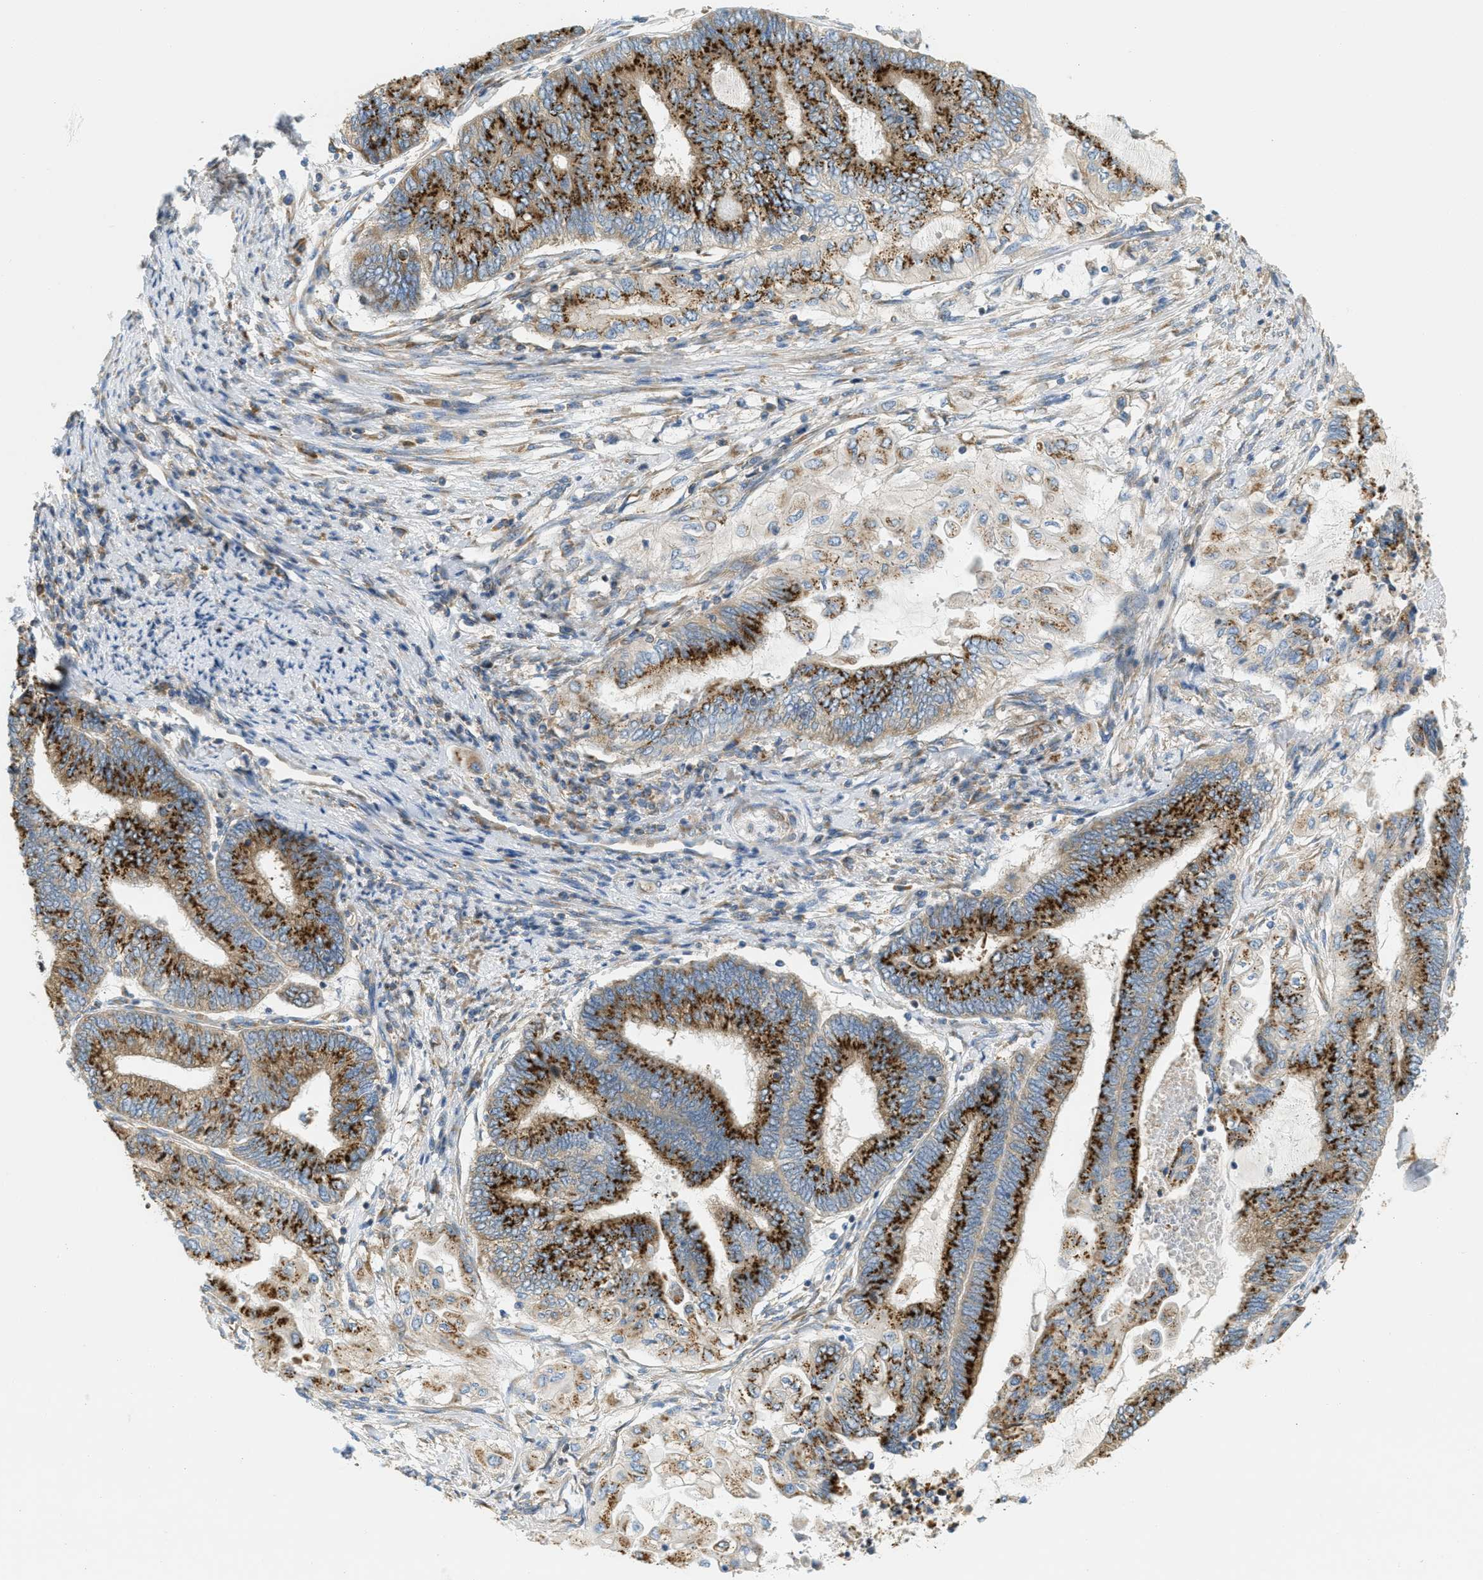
{"staining": {"intensity": "strong", "quantity": "25%-75%", "location": "cytoplasmic/membranous"}, "tissue": "endometrial cancer", "cell_type": "Tumor cells", "image_type": "cancer", "snomed": [{"axis": "morphology", "description": "Adenocarcinoma, NOS"}, {"axis": "topography", "description": "Uterus"}, {"axis": "topography", "description": "Endometrium"}], "caption": "Endometrial adenocarcinoma tissue reveals strong cytoplasmic/membranous expression in approximately 25%-75% of tumor cells, visualized by immunohistochemistry.", "gene": "ABCF1", "patient": {"sex": "female", "age": 70}}